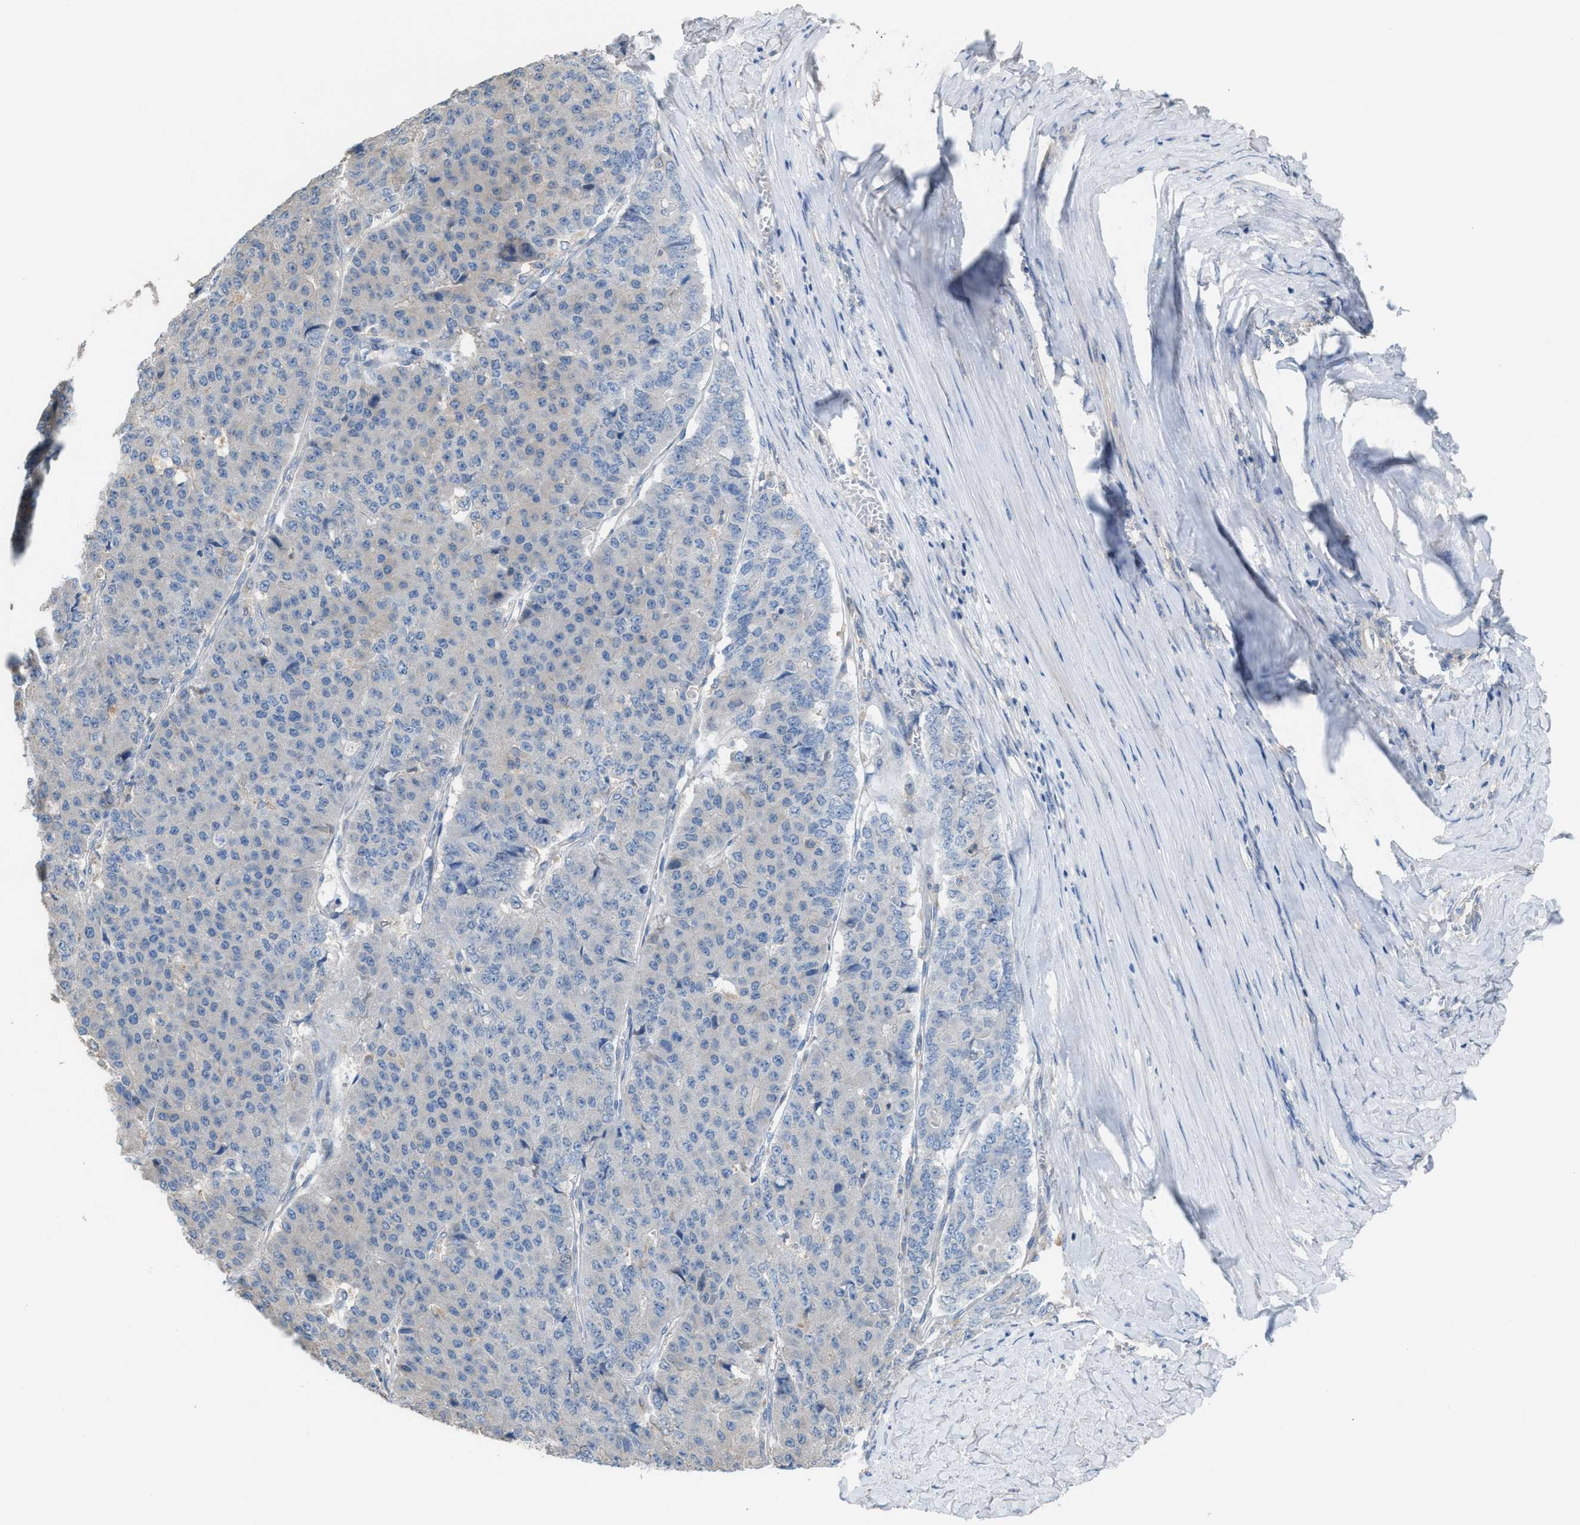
{"staining": {"intensity": "negative", "quantity": "none", "location": "none"}, "tissue": "pancreatic cancer", "cell_type": "Tumor cells", "image_type": "cancer", "snomed": [{"axis": "morphology", "description": "Adenocarcinoma, NOS"}, {"axis": "topography", "description": "Pancreas"}], "caption": "The micrograph reveals no staining of tumor cells in pancreatic adenocarcinoma.", "gene": "NQO2", "patient": {"sex": "male", "age": 50}}